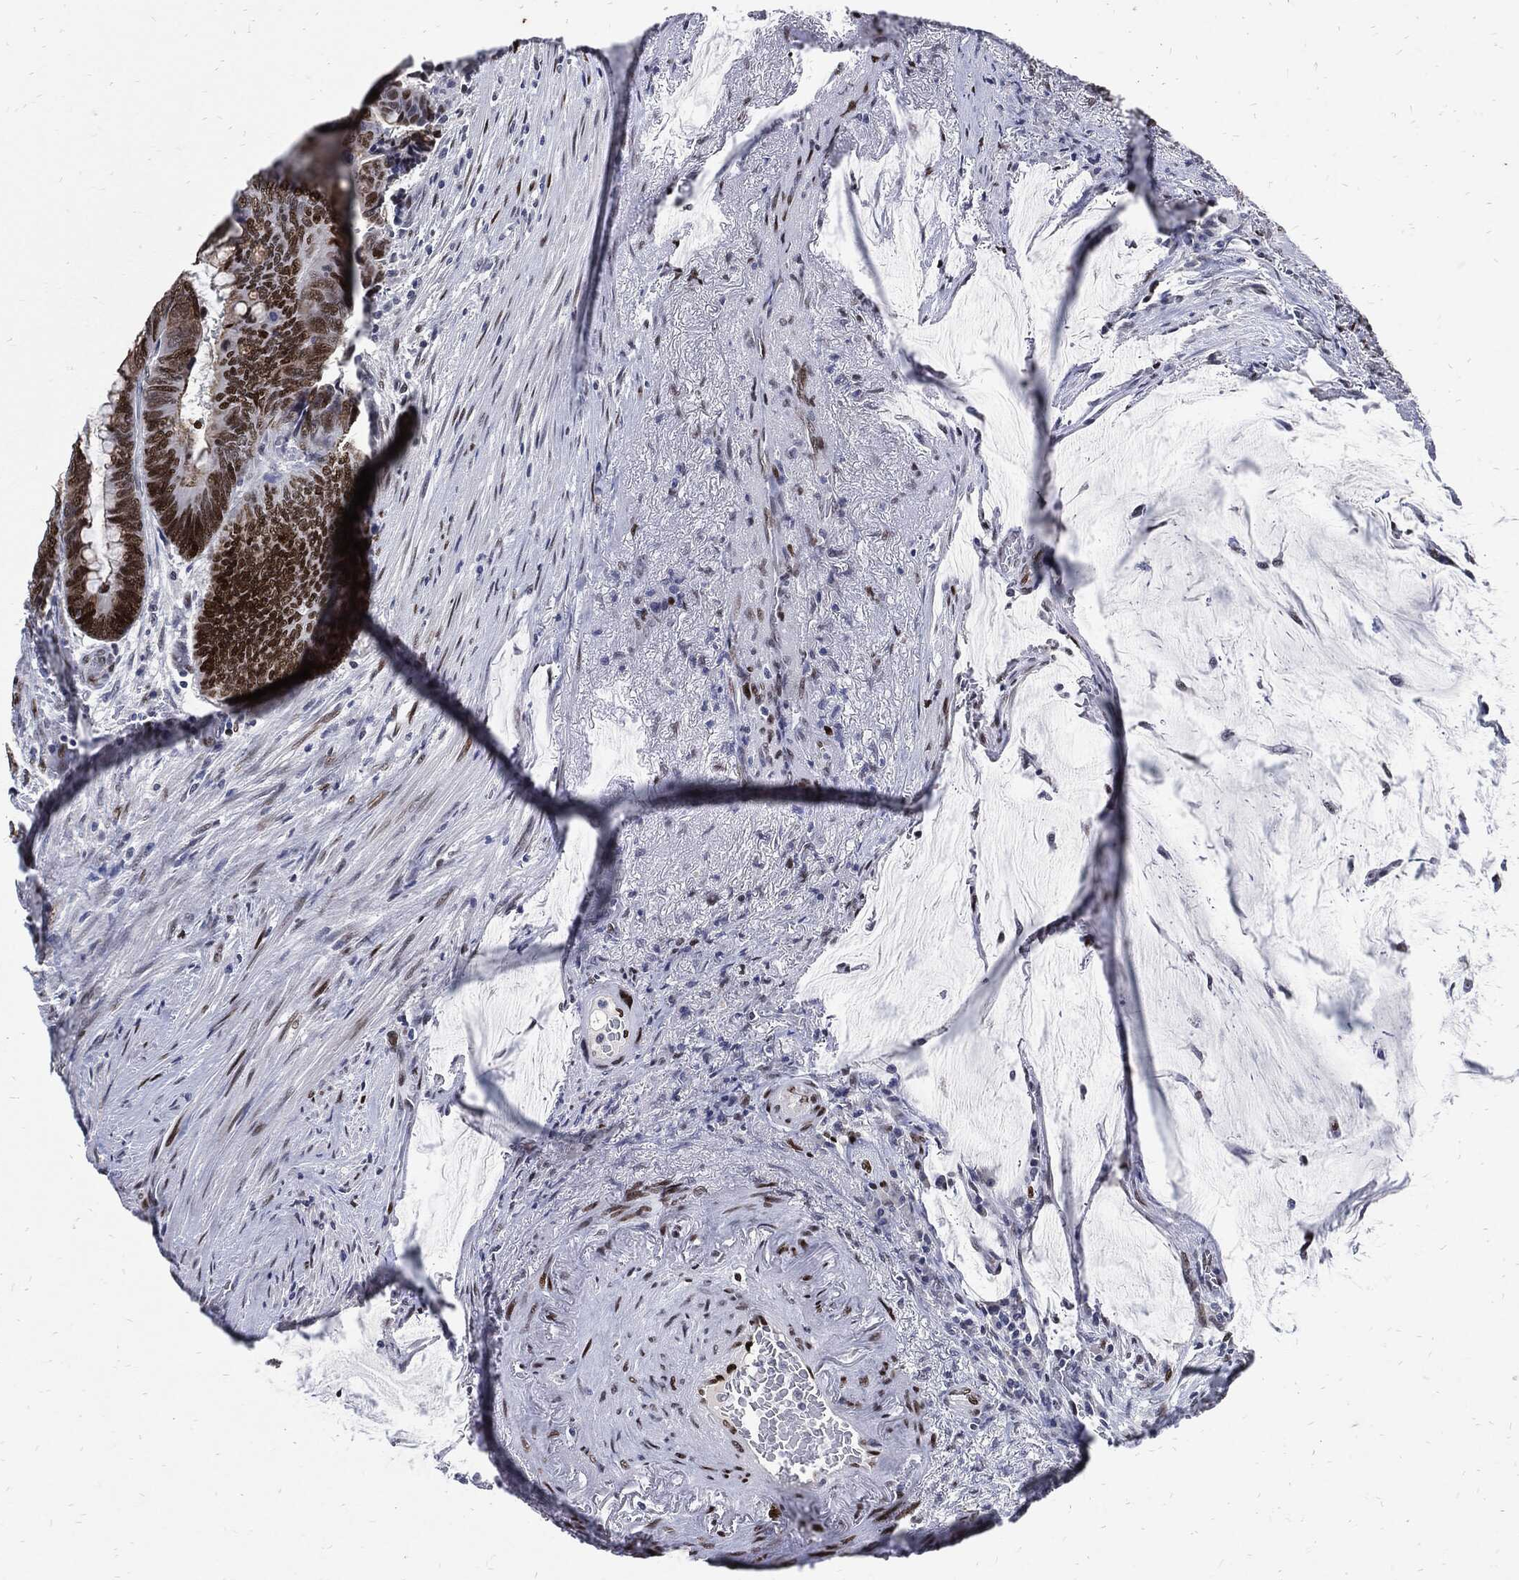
{"staining": {"intensity": "strong", "quantity": ">75%", "location": "nuclear"}, "tissue": "colorectal cancer", "cell_type": "Tumor cells", "image_type": "cancer", "snomed": [{"axis": "morphology", "description": "Normal tissue, NOS"}, {"axis": "morphology", "description": "Adenocarcinoma, NOS"}, {"axis": "topography", "description": "Rectum"}], "caption": "The histopathology image displays immunohistochemical staining of adenocarcinoma (colorectal). There is strong nuclear staining is present in about >75% of tumor cells. Ihc stains the protein of interest in brown and the nuclei are stained blue.", "gene": "JUN", "patient": {"sex": "male", "age": 92}}